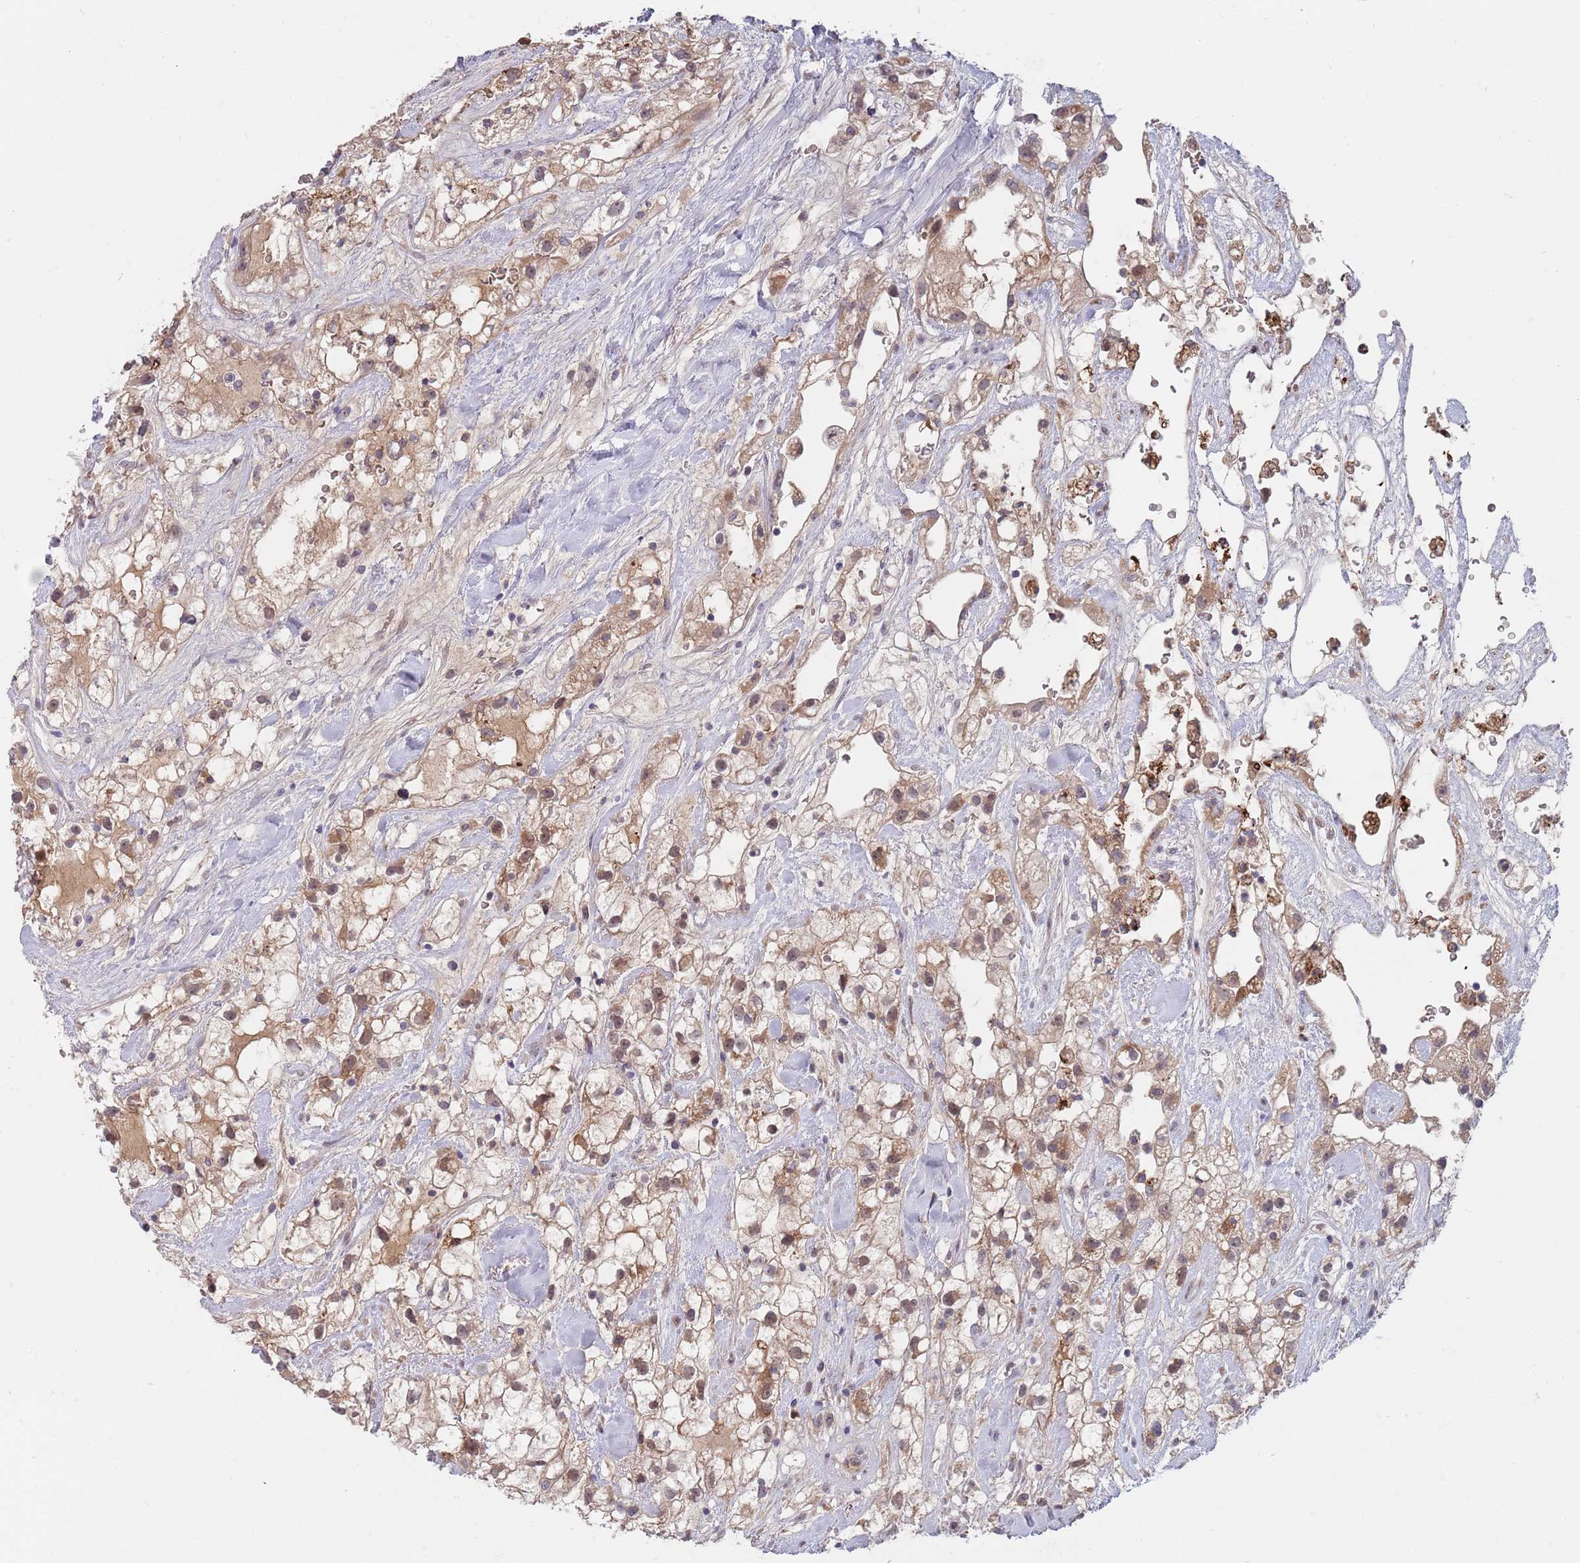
{"staining": {"intensity": "moderate", "quantity": ">75%", "location": "cytoplasmic/membranous"}, "tissue": "renal cancer", "cell_type": "Tumor cells", "image_type": "cancer", "snomed": [{"axis": "morphology", "description": "Adenocarcinoma, NOS"}, {"axis": "topography", "description": "Kidney"}], "caption": "Immunohistochemistry (IHC) staining of renal cancer (adenocarcinoma), which exhibits medium levels of moderate cytoplasmic/membranous expression in approximately >75% of tumor cells indicating moderate cytoplasmic/membranous protein expression. The staining was performed using DAB (3,3'-diaminobenzidine) (brown) for protein detection and nuclei were counterstained in hematoxylin (blue).", "gene": "ZNF140", "patient": {"sex": "male", "age": 59}}